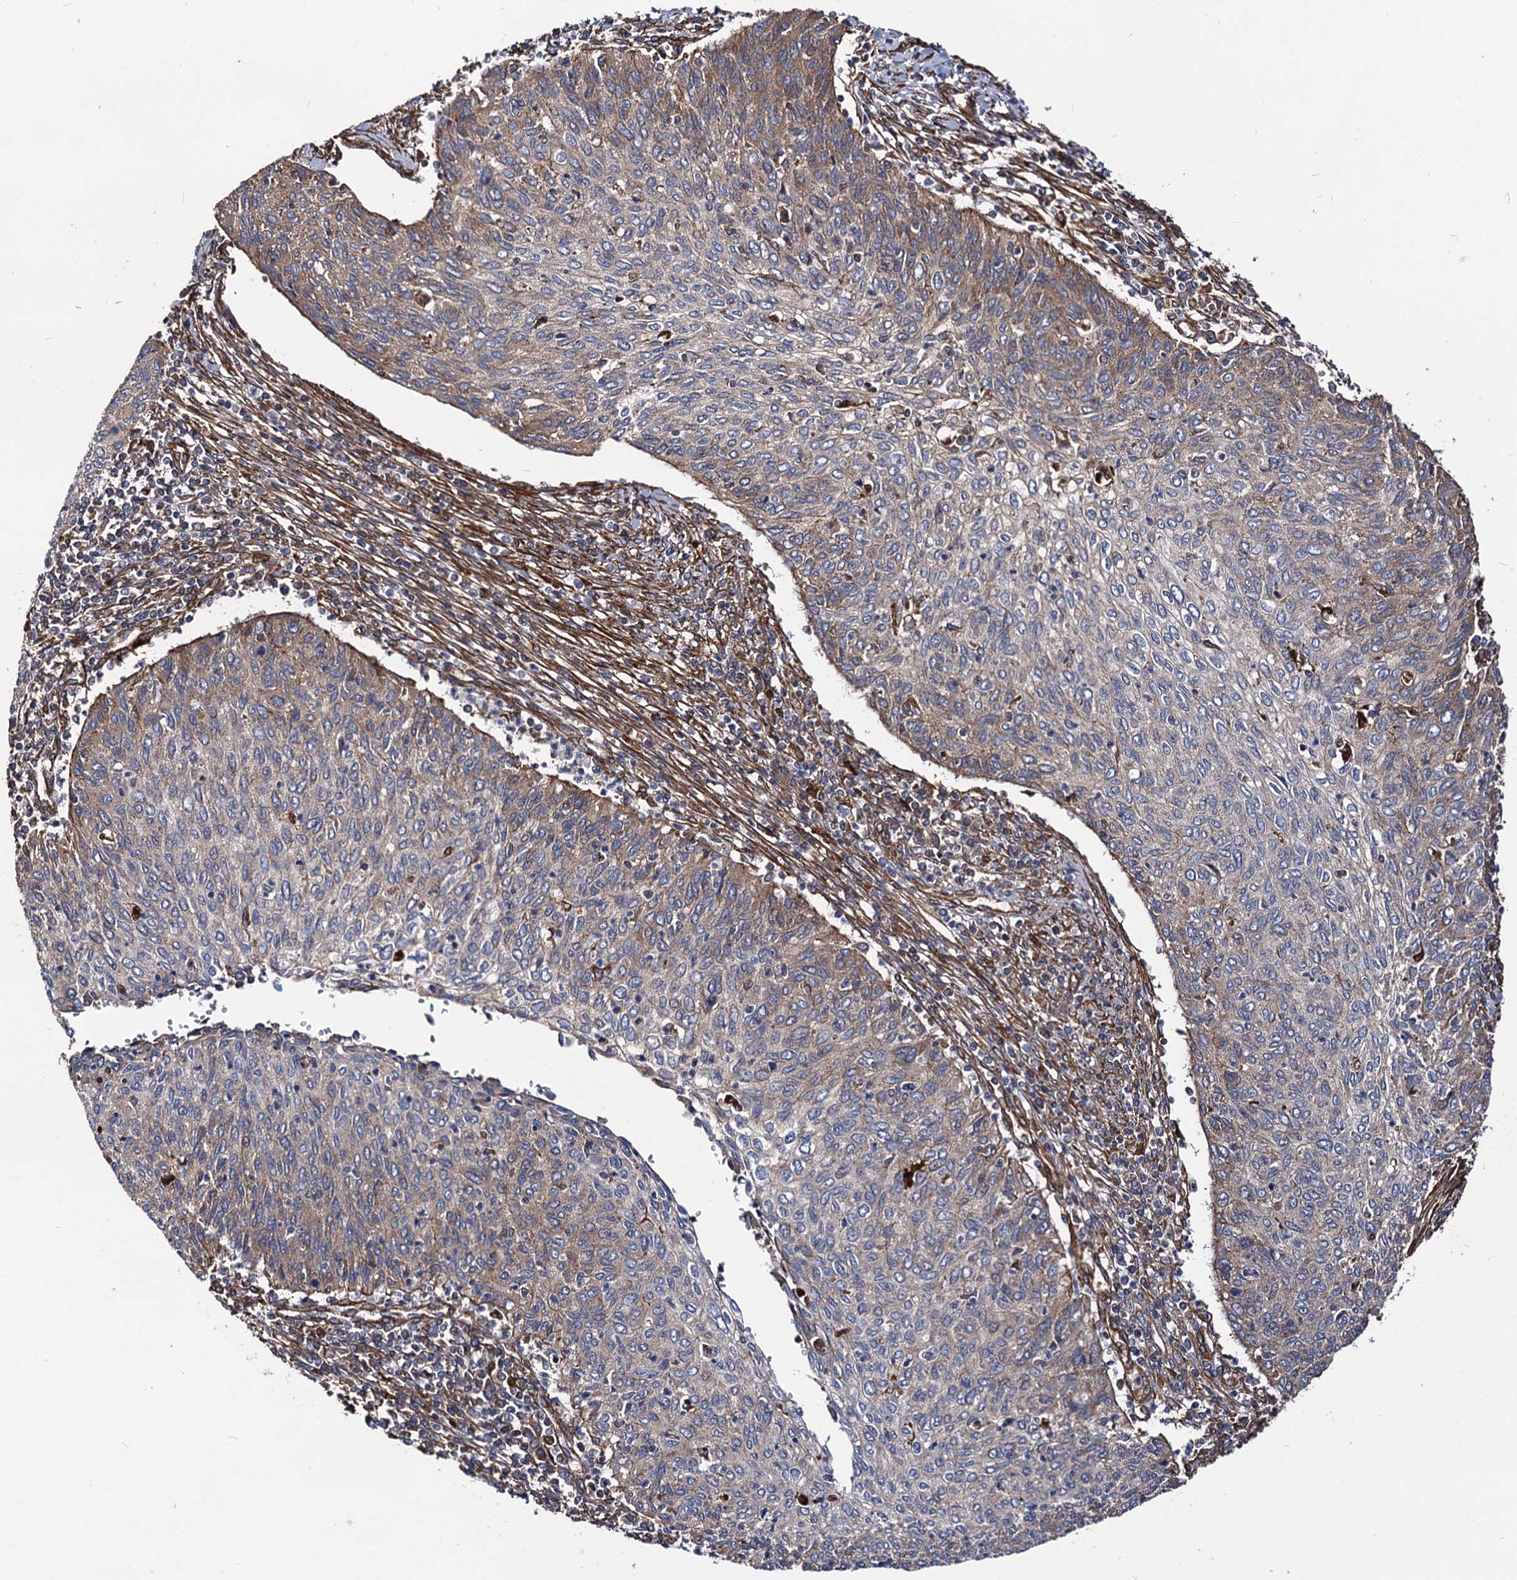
{"staining": {"intensity": "moderate", "quantity": "25%-75%", "location": "cytoplasmic/membranous"}, "tissue": "cervical cancer", "cell_type": "Tumor cells", "image_type": "cancer", "snomed": [{"axis": "morphology", "description": "Squamous cell carcinoma, NOS"}, {"axis": "topography", "description": "Cervix"}], "caption": "Cervical cancer (squamous cell carcinoma) tissue shows moderate cytoplasmic/membranous expression in about 25%-75% of tumor cells, visualized by immunohistochemistry.", "gene": "CIP2A", "patient": {"sex": "female", "age": 38}}